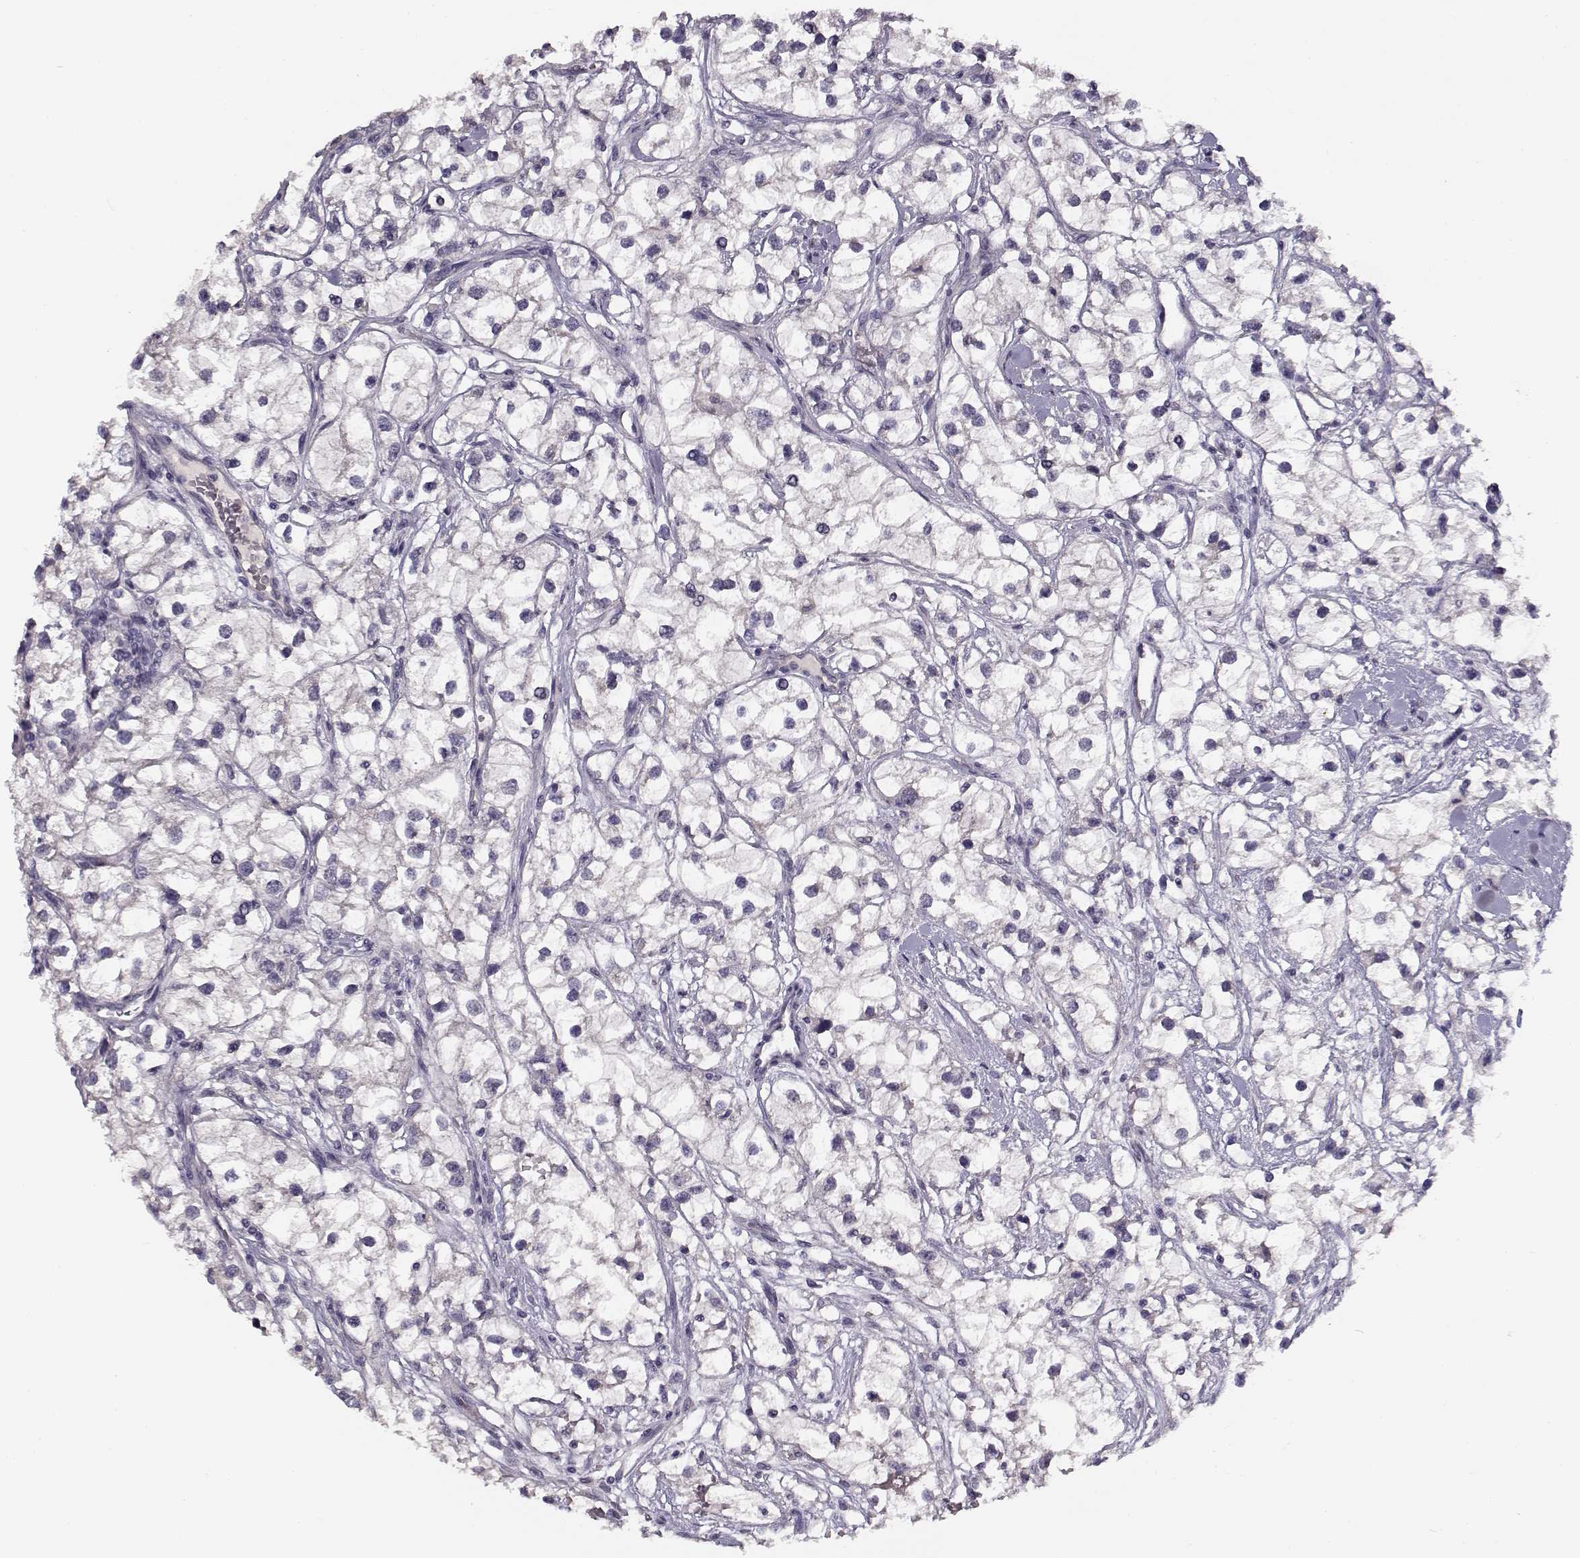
{"staining": {"intensity": "negative", "quantity": "none", "location": "none"}, "tissue": "renal cancer", "cell_type": "Tumor cells", "image_type": "cancer", "snomed": [{"axis": "morphology", "description": "Adenocarcinoma, NOS"}, {"axis": "topography", "description": "Kidney"}], "caption": "Renal cancer (adenocarcinoma) was stained to show a protein in brown. There is no significant expression in tumor cells.", "gene": "TMEM145", "patient": {"sex": "male", "age": 59}}